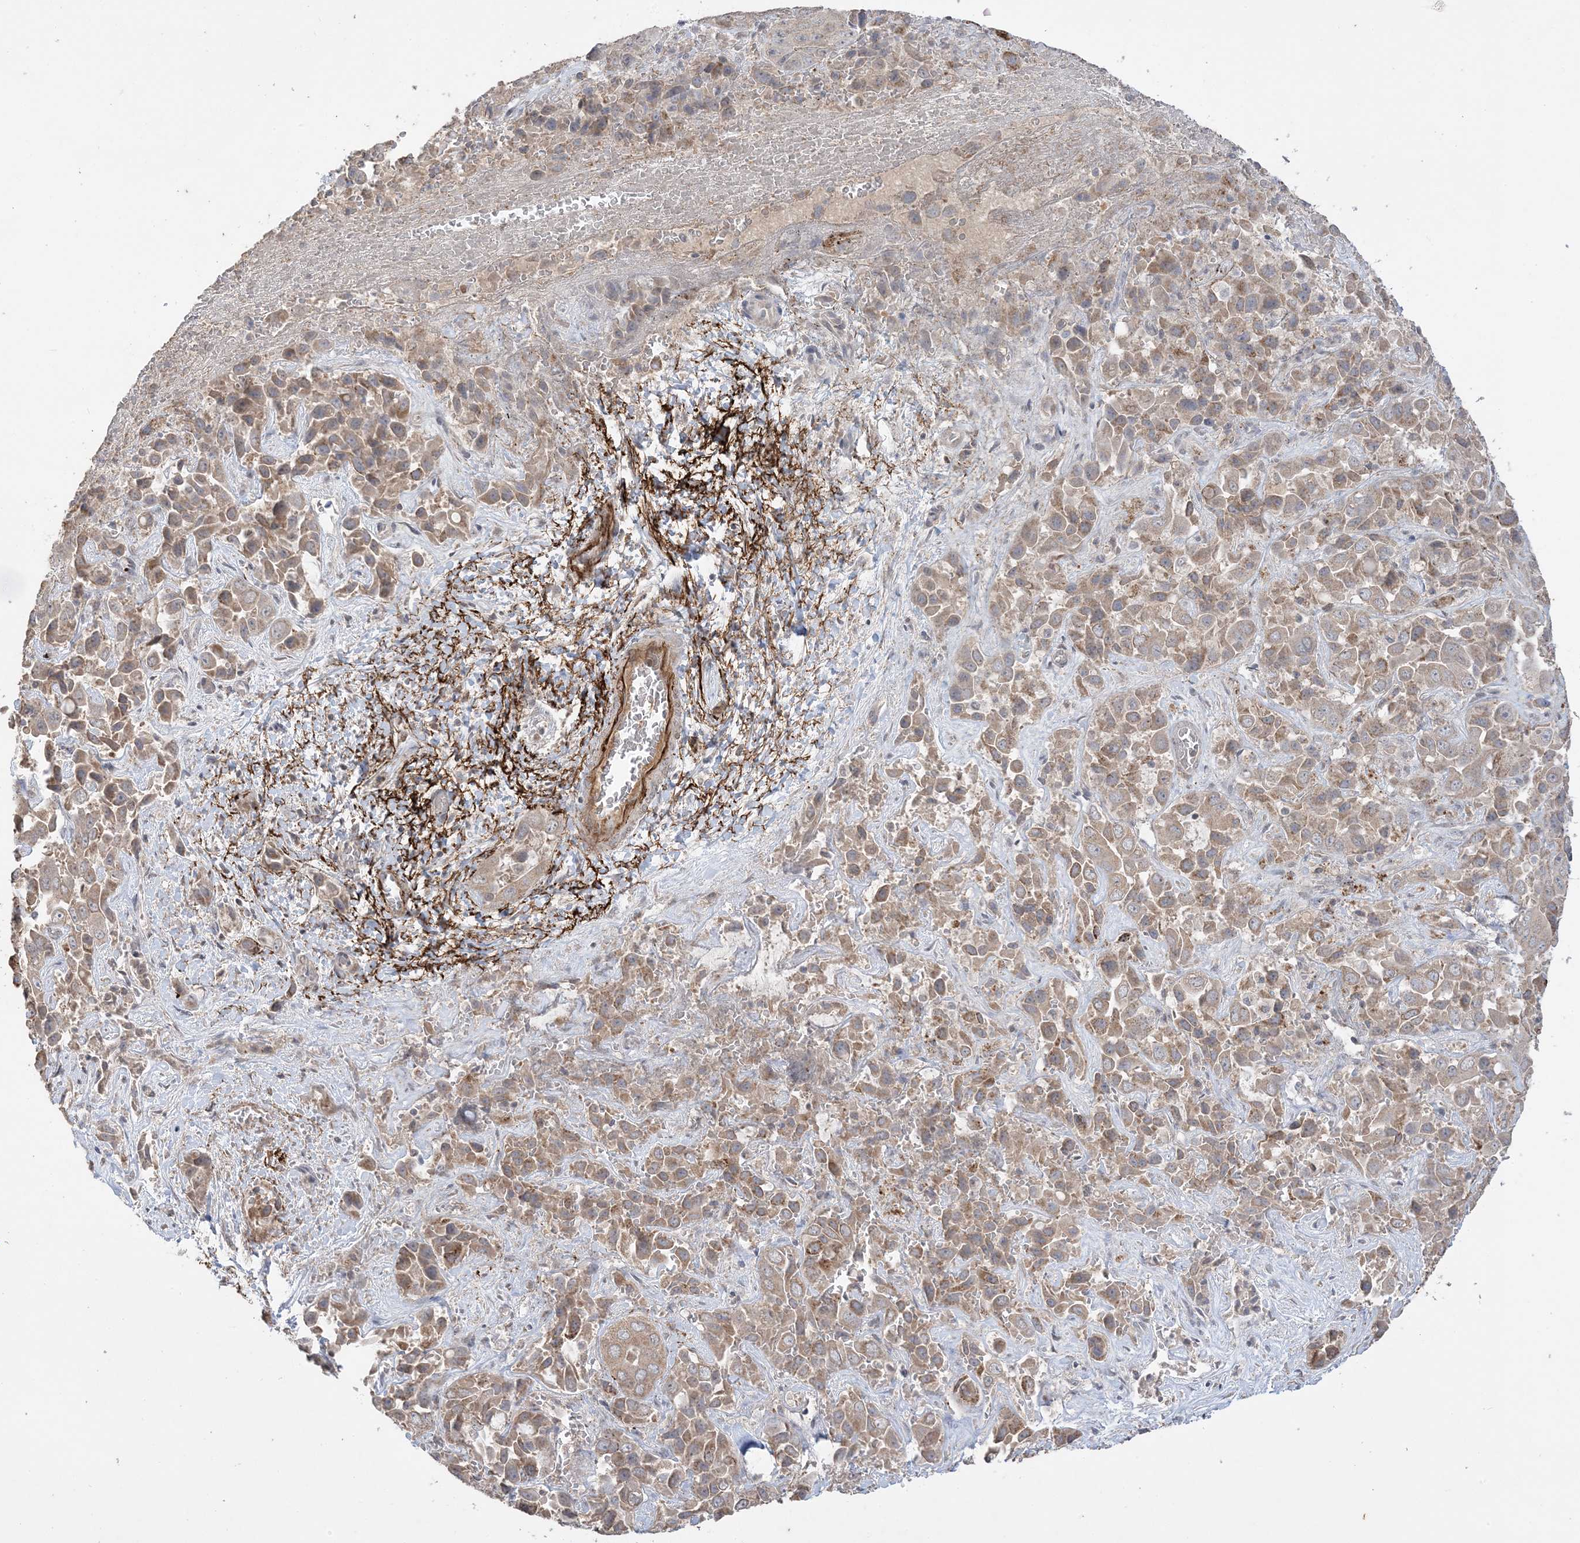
{"staining": {"intensity": "moderate", "quantity": "25%-75%", "location": "cytoplasmic/membranous"}, "tissue": "liver cancer", "cell_type": "Tumor cells", "image_type": "cancer", "snomed": [{"axis": "morphology", "description": "Cholangiocarcinoma"}, {"axis": "topography", "description": "Liver"}], "caption": "Protein expression by immunohistochemistry (IHC) reveals moderate cytoplasmic/membranous staining in approximately 25%-75% of tumor cells in liver cholangiocarcinoma.", "gene": "XRN1", "patient": {"sex": "female", "age": 52}}